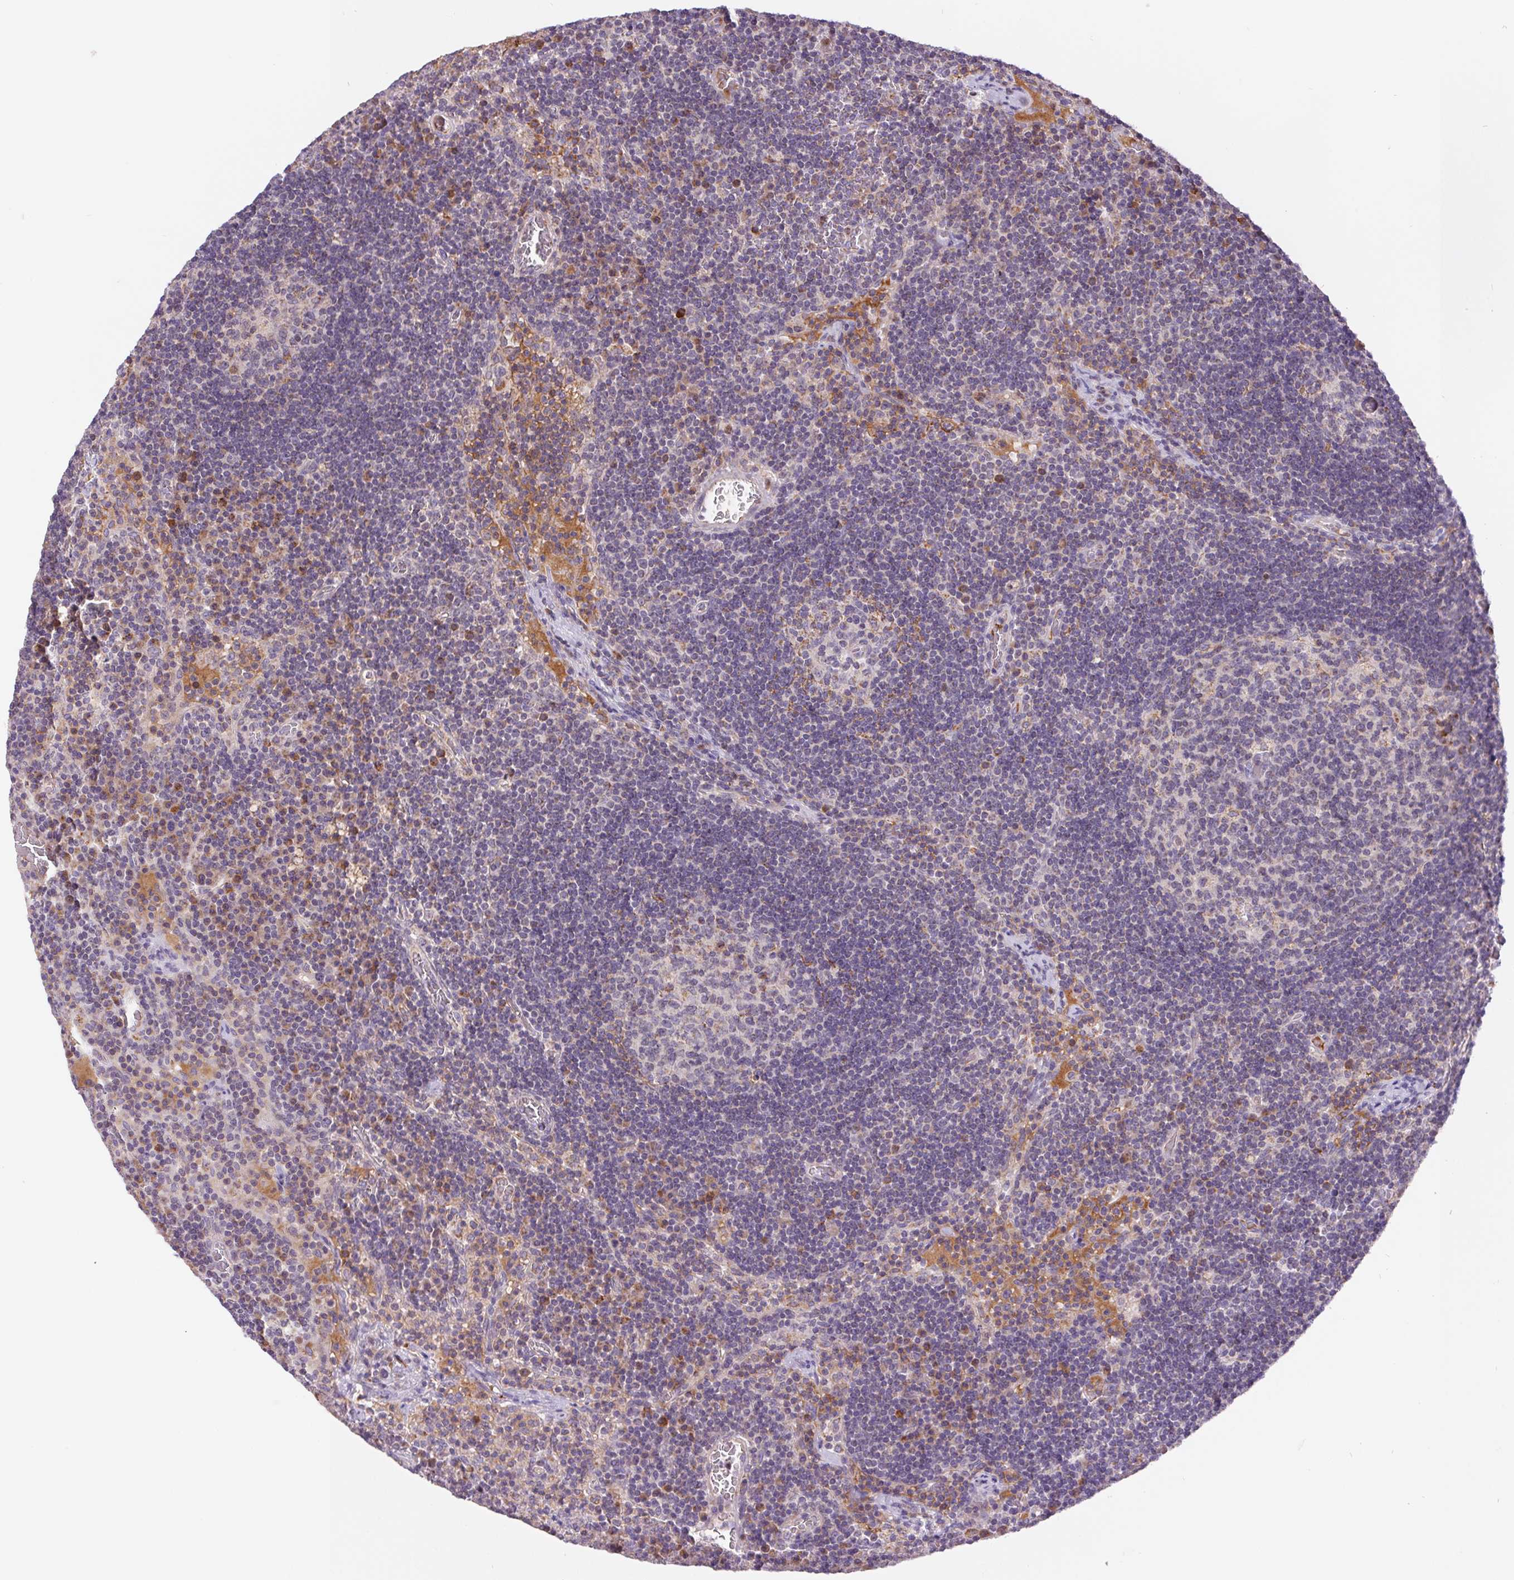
{"staining": {"intensity": "moderate", "quantity": "<25%", "location": "cytoplasmic/membranous"}, "tissue": "lymph node", "cell_type": "Germinal center cells", "image_type": "normal", "snomed": [{"axis": "morphology", "description": "Normal tissue, NOS"}, {"axis": "topography", "description": "Lymph node"}], "caption": "Moderate cytoplasmic/membranous expression for a protein is identified in approximately <25% of germinal center cells of benign lymph node using IHC.", "gene": "EMC6", "patient": {"sex": "male", "age": 67}}